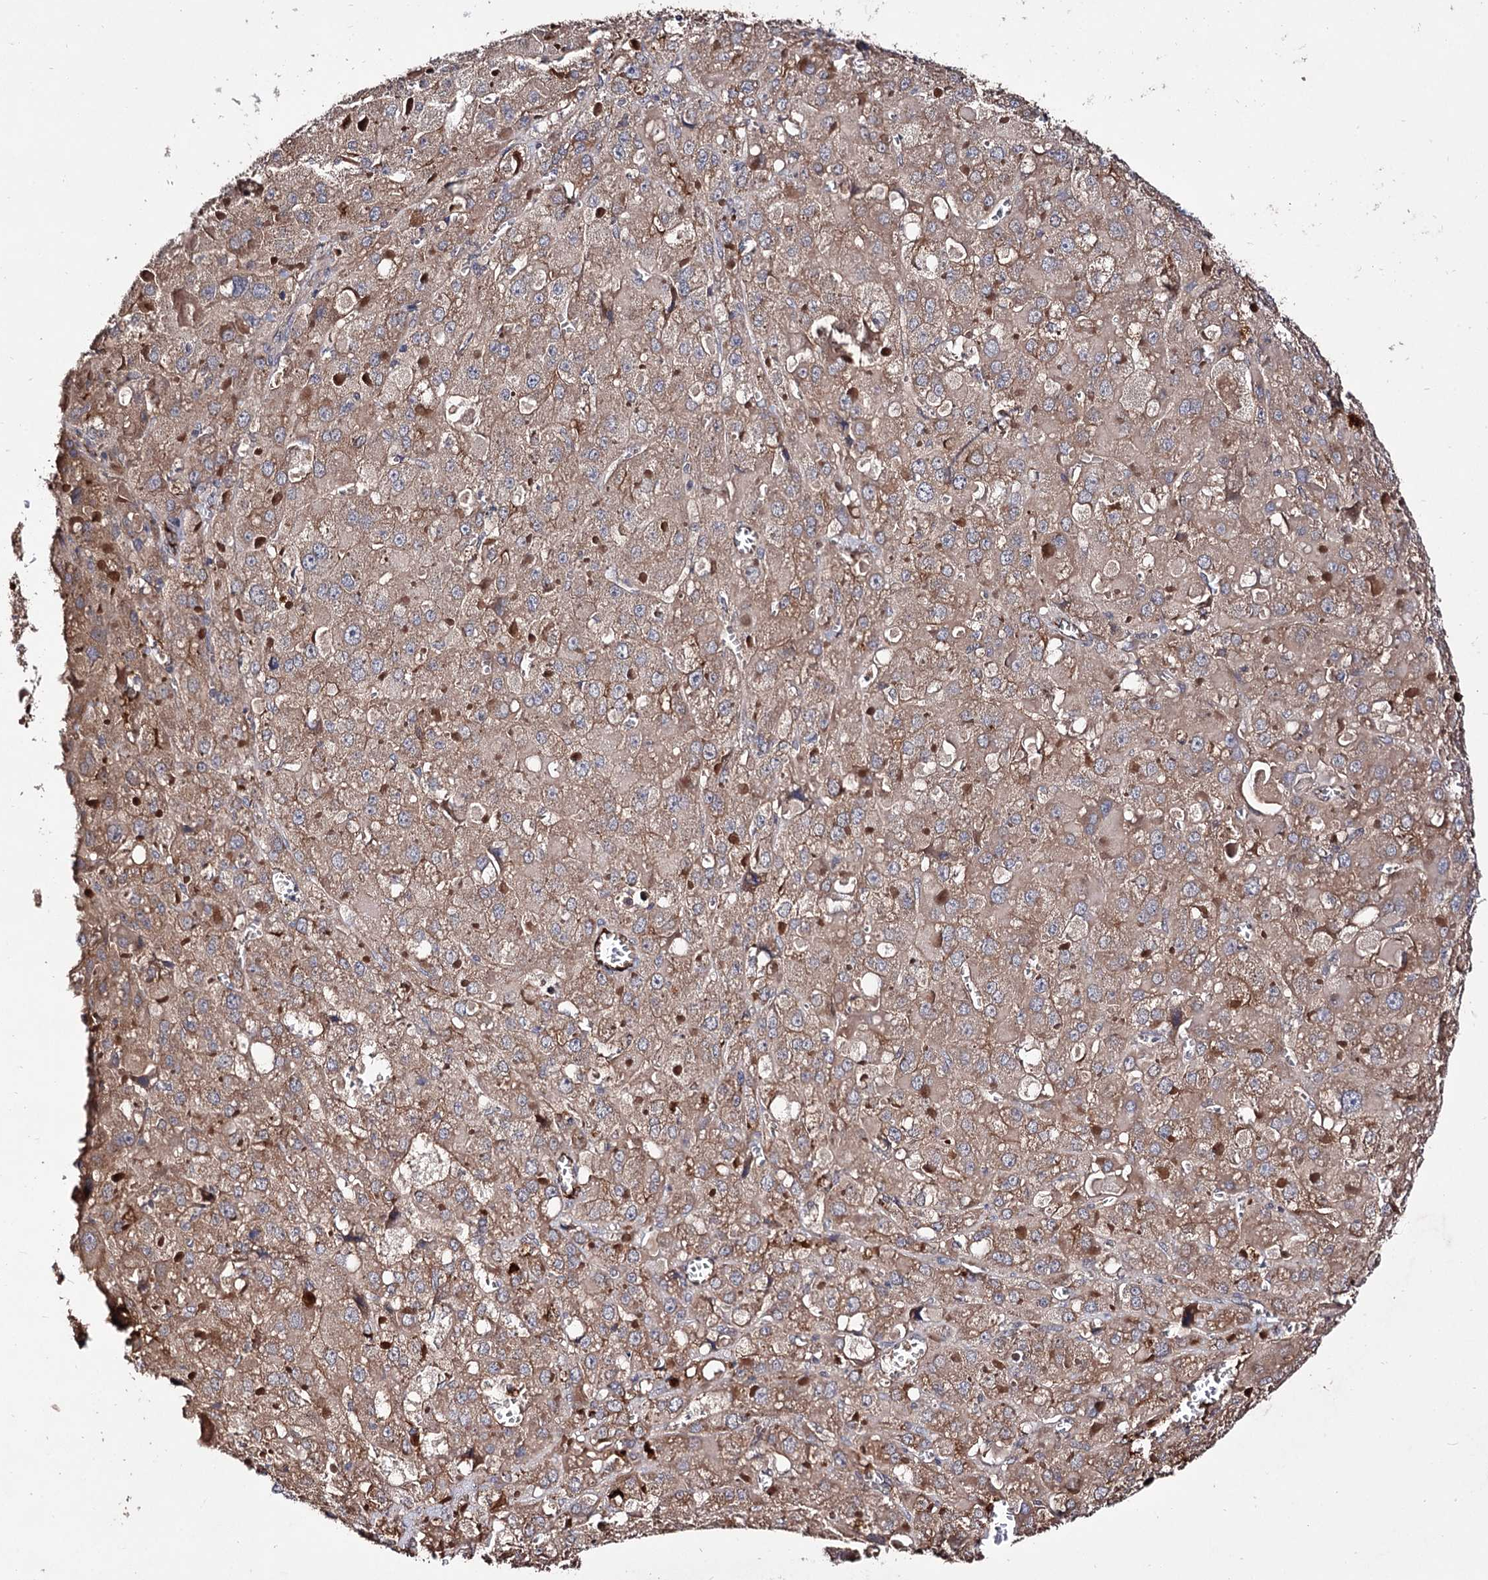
{"staining": {"intensity": "moderate", "quantity": ">75%", "location": "cytoplasmic/membranous"}, "tissue": "liver cancer", "cell_type": "Tumor cells", "image_type": "cancer", "snomed": [{"axis": "morphology", "description": "Carcinoma, Hepatocellular, NOS"}, {"axis": "topography", "description": "Liver"}], "caption": "The micrograph reveals immunohistochemical staining of liver hepatocellular carcinoma. There is moderate cytoplasmic/membranous staining is seen in about >75% of tumor cells.", "gene": "ARFIP2", "patient": {"sex": "female", "age": 73}}